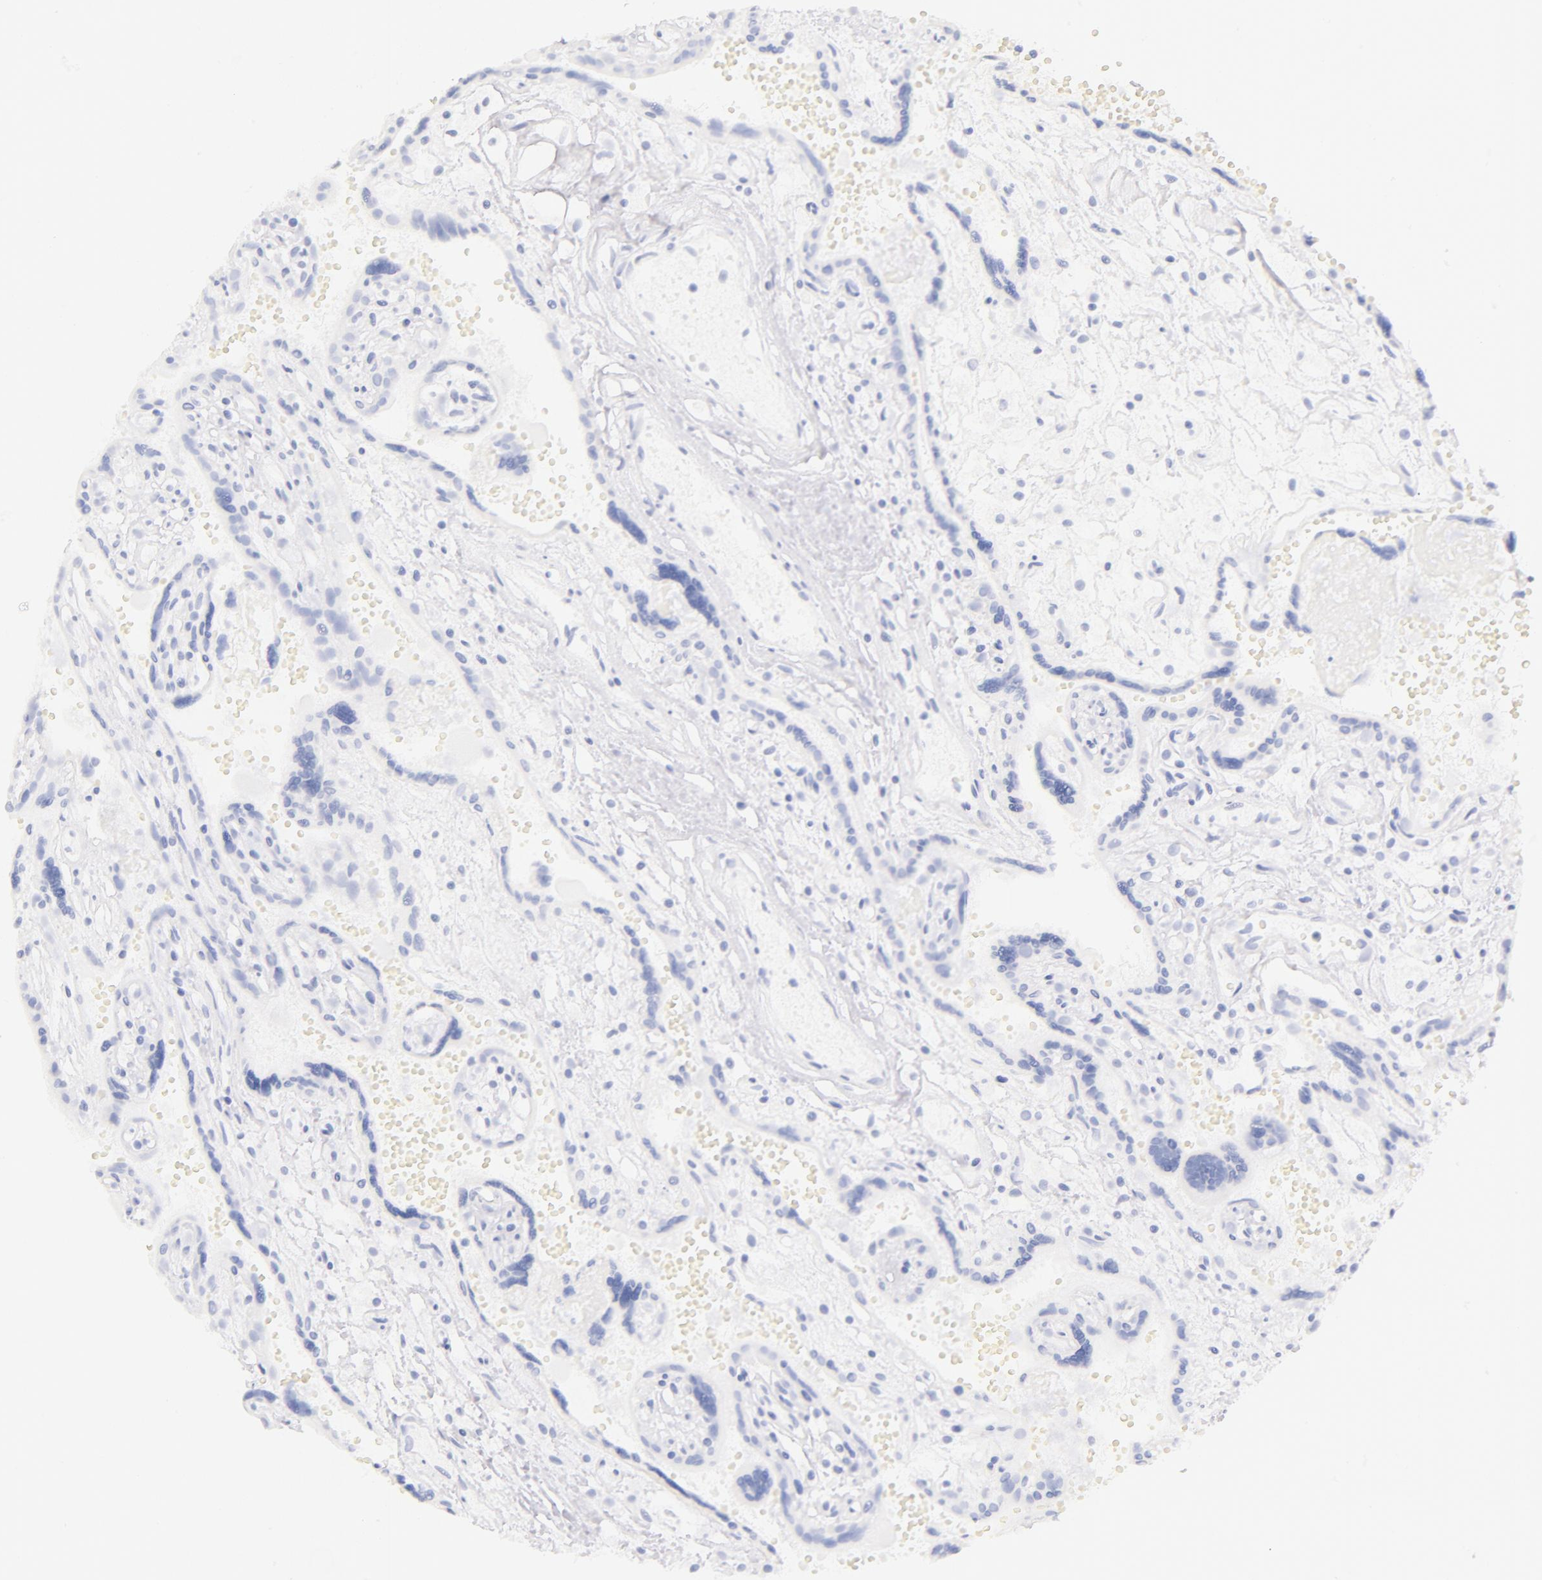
{"staining": {"intensity": "negative", "quantity": "none", "location": "none"}, "tissue": "placenta", "cell_type": "Decidual cells", "image_type": "normal", "snomed": [{"axis": "morphology", "description": "Normal tissue, NOS"}, {"axis": "topography", "description": "Placenta"}], "caption": "IHC histopathology image of normal placenta: placenta stained with DAB (3,3'-diaminobenzidine) displays no significant protein positivity in decidual cells. (DAB (3,3'-diaminobenzidine) IHC visualized using brightfield microscopy, high magnification).", "gene": "CD44", "patient": {"sex": "female", "age": 40}}